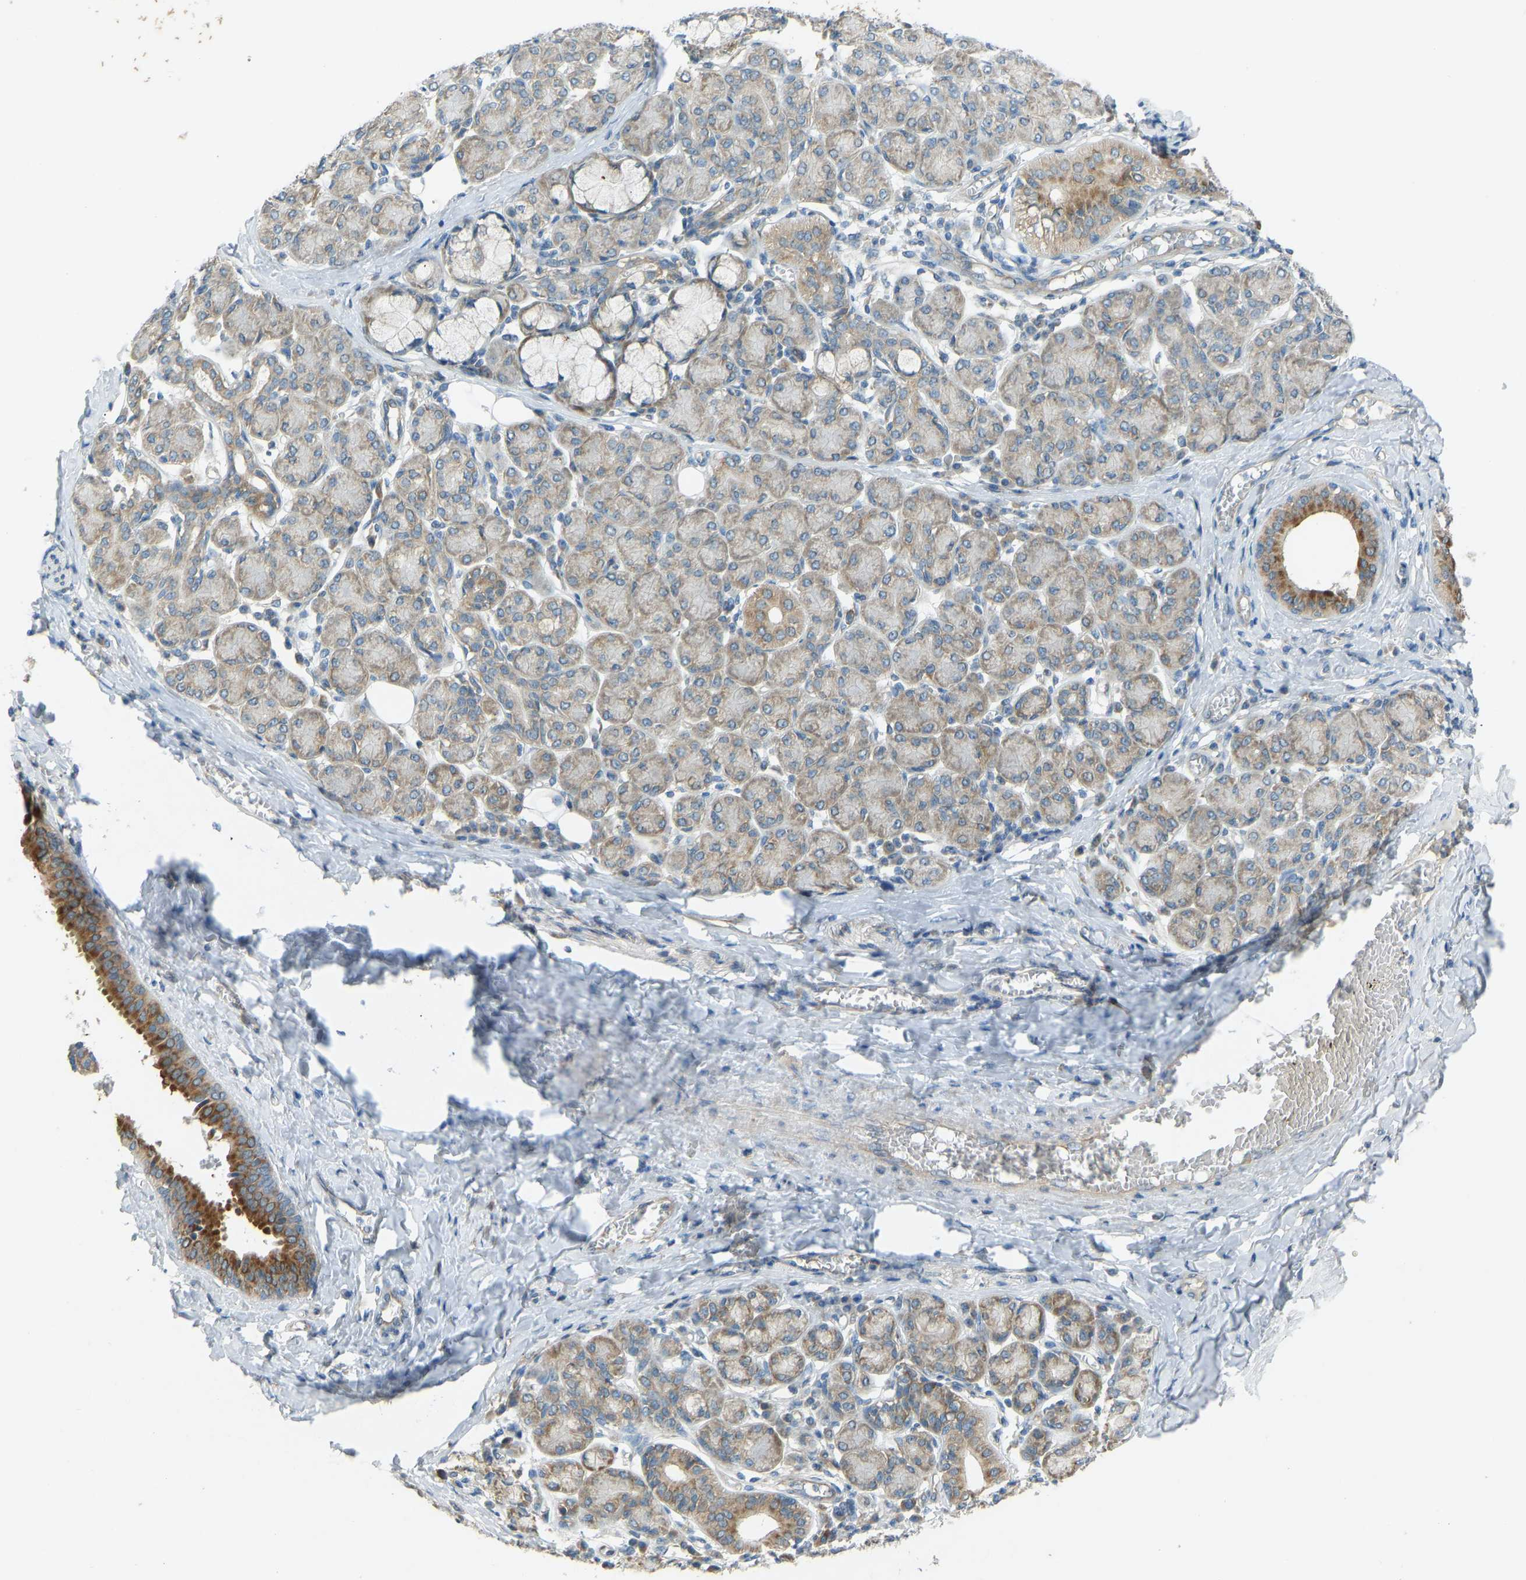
{"staining": {"intensity": "moderate", "quantity": "25%-75%", "location": "cytoplasmic/membranous"}, "tissue": "salivary gland", "cell_type": "Glandular cells", "image_type": "normal", "snomed": [{"axis": "morphology", "description": "Normal tissue, NOS"}, {"axis": "morphology", "description": "Inflammation, NOS"}, {"axis": "topography", "description": "Lymph node"}, {"axis": "topography", "description": "Salivary gland"}], "caption": "The micrograph reveals staining of benign salivary gland, revealing moderate cytoplasmic/membranous protein staining (brown color) within glandular cells.", "gene": "STAU2", "patient": {"sex": "male", "age": 3}}